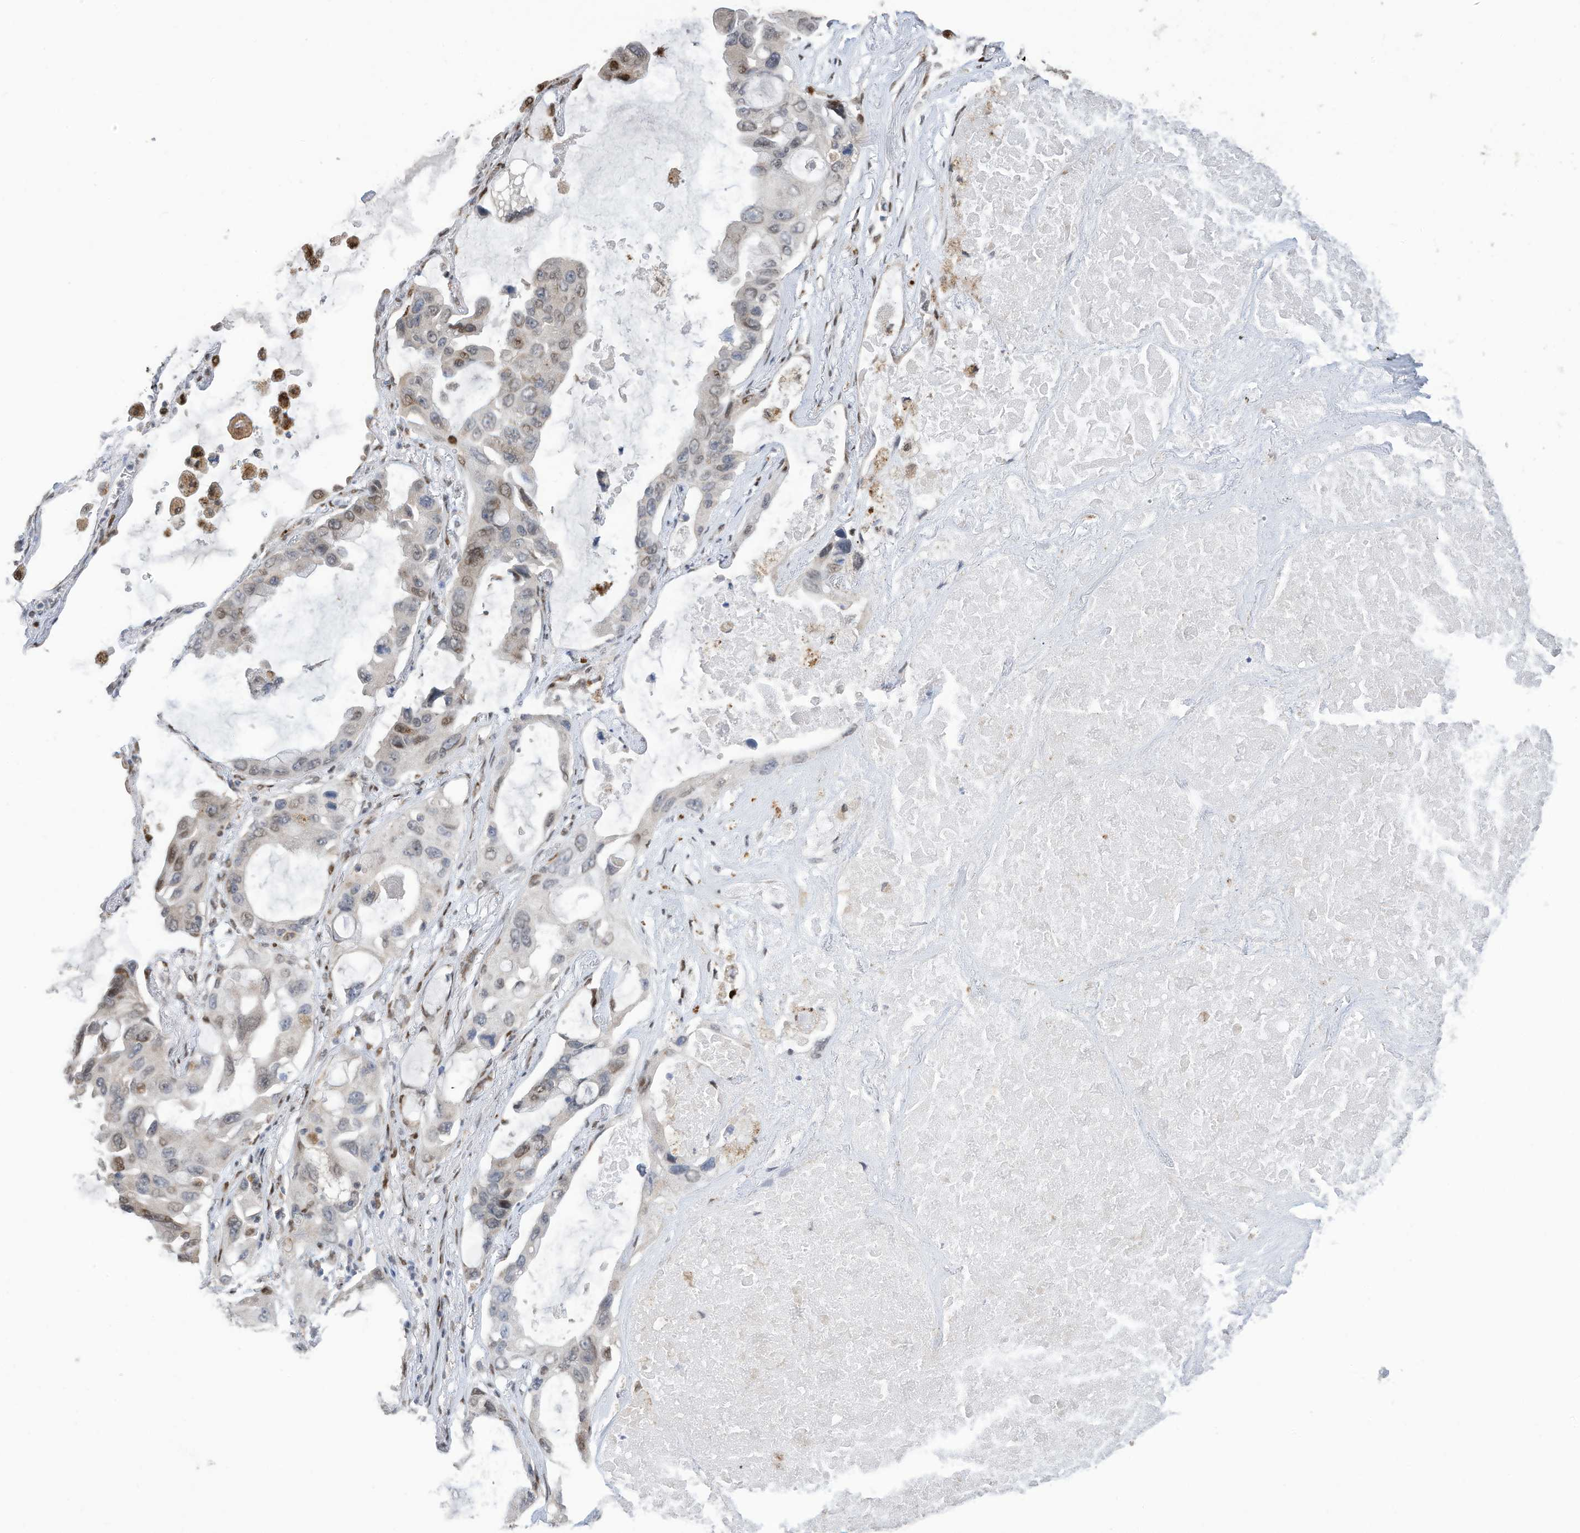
{"staining": {"intensity": "weak", "quantity": "<25%", "location": "nuclear"}, "tissue": "lung cancer", "cell_type": "Tumor cells", "image_type": "cancer", "snomed": [{"axis": "morphology", "description": "Squamous cell carcinoma, NOS"}, {"axis": "topography", "description": "Lung"}], "caption": "Immunohistochemical staining of lung squamous cell carcinoma demonstrates no significant staining in tumor cells. (DAB (3,3'-diaminobenzidine) IHC with hematoxylin counter stain).", "gene": "RABL3", "patient": {"sex": "female", "age": 73}}